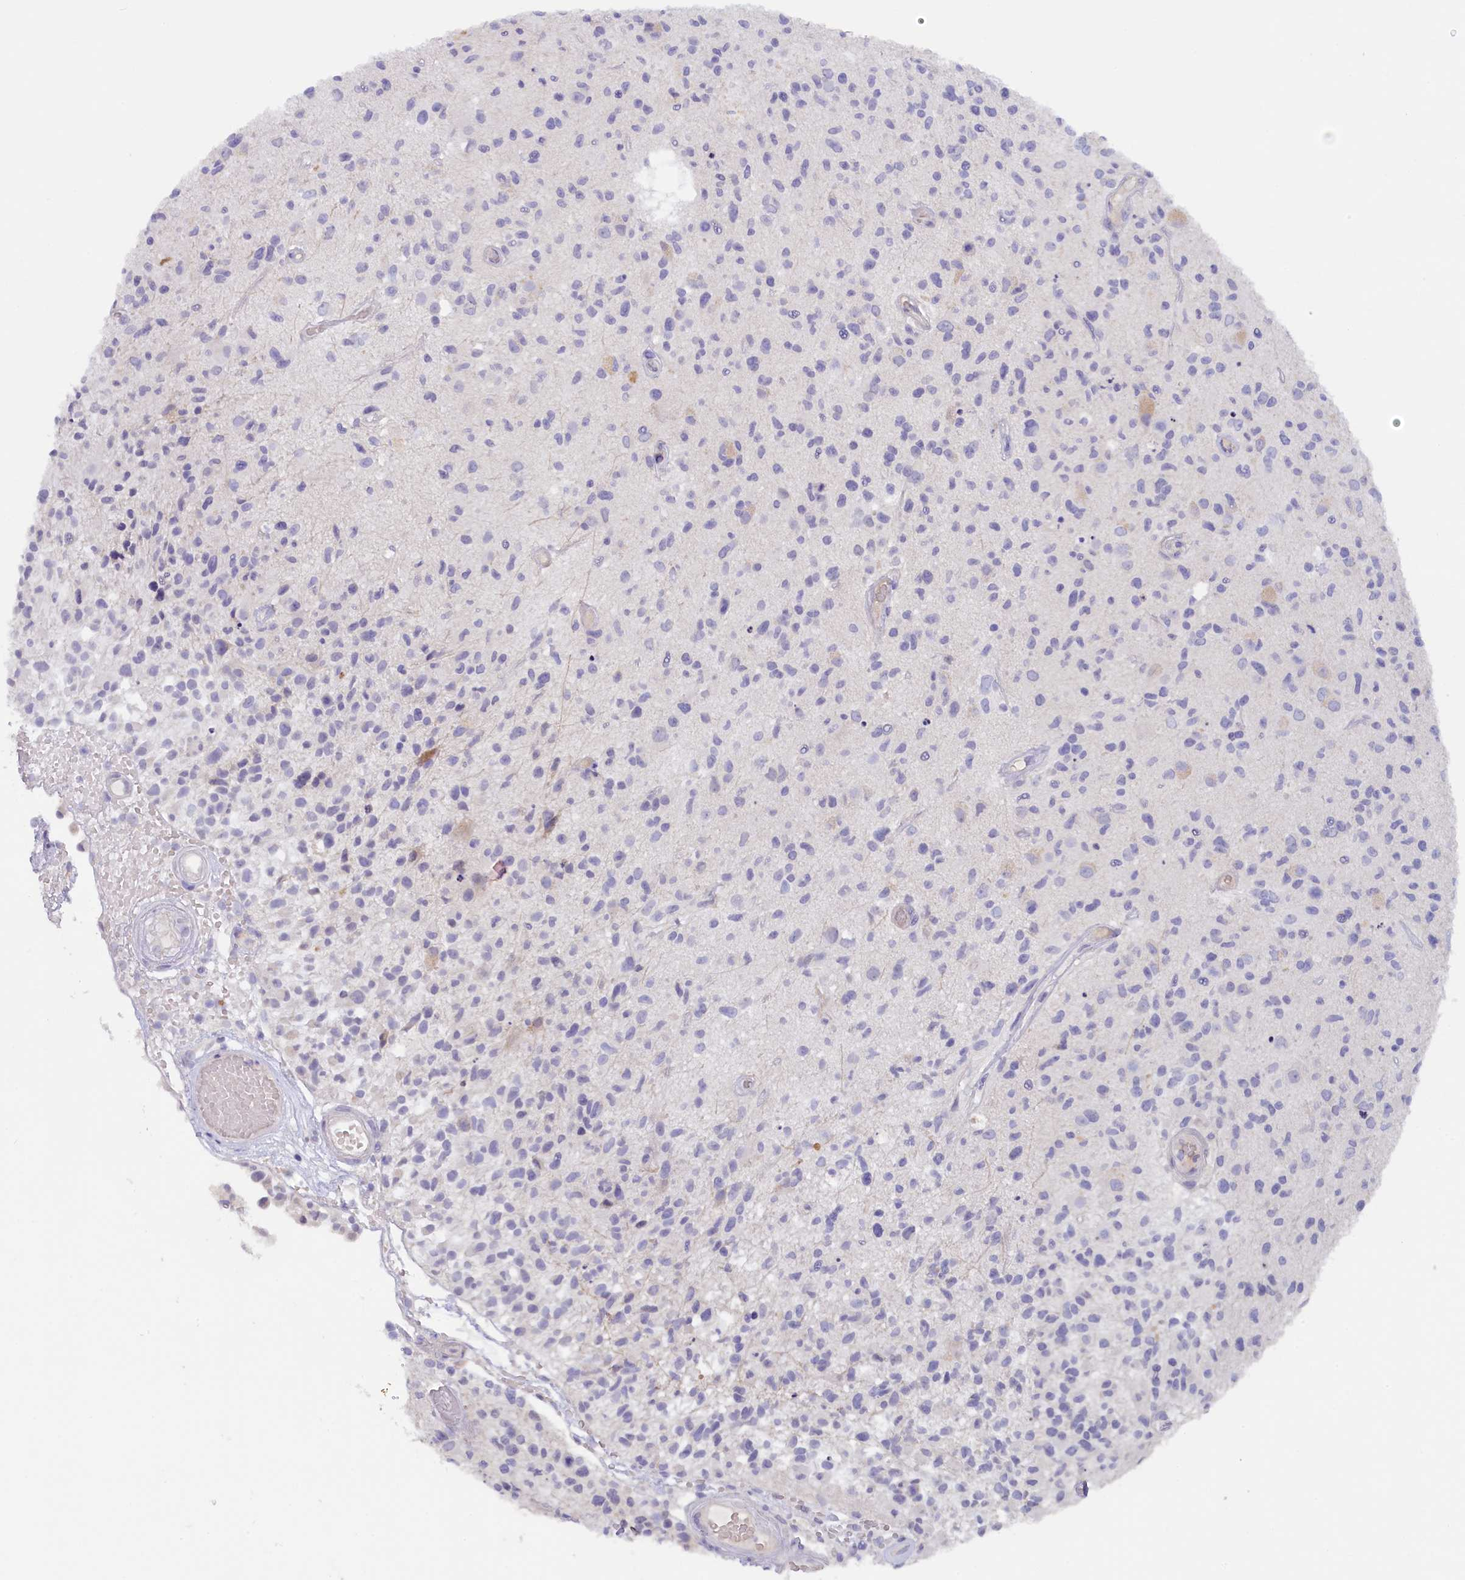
{"staining": {"intensity": "negative", "quantity": "none", "location": "none"}, "tissue": "glioma", "cell_type": "Tumor cells", "image_type": "cancer", "snomed": [{"axis": "morphology", "description": "Glioma, malignant, High grade"}, {"axis": "morphology", "description": "Glioblastoma, NOS"}, {"axis": "topography", "description": "Brain"}], "caption": "This photomicrograph is of malignant high-grade glioma stained with immunohistochemistry (IHC) to label a protein in brown with the nuclei are counter-stained blue. There is no expression in tumor cells.", "gene": "ZSWIM4", "patient": {"sex": "male", "age": 60}}